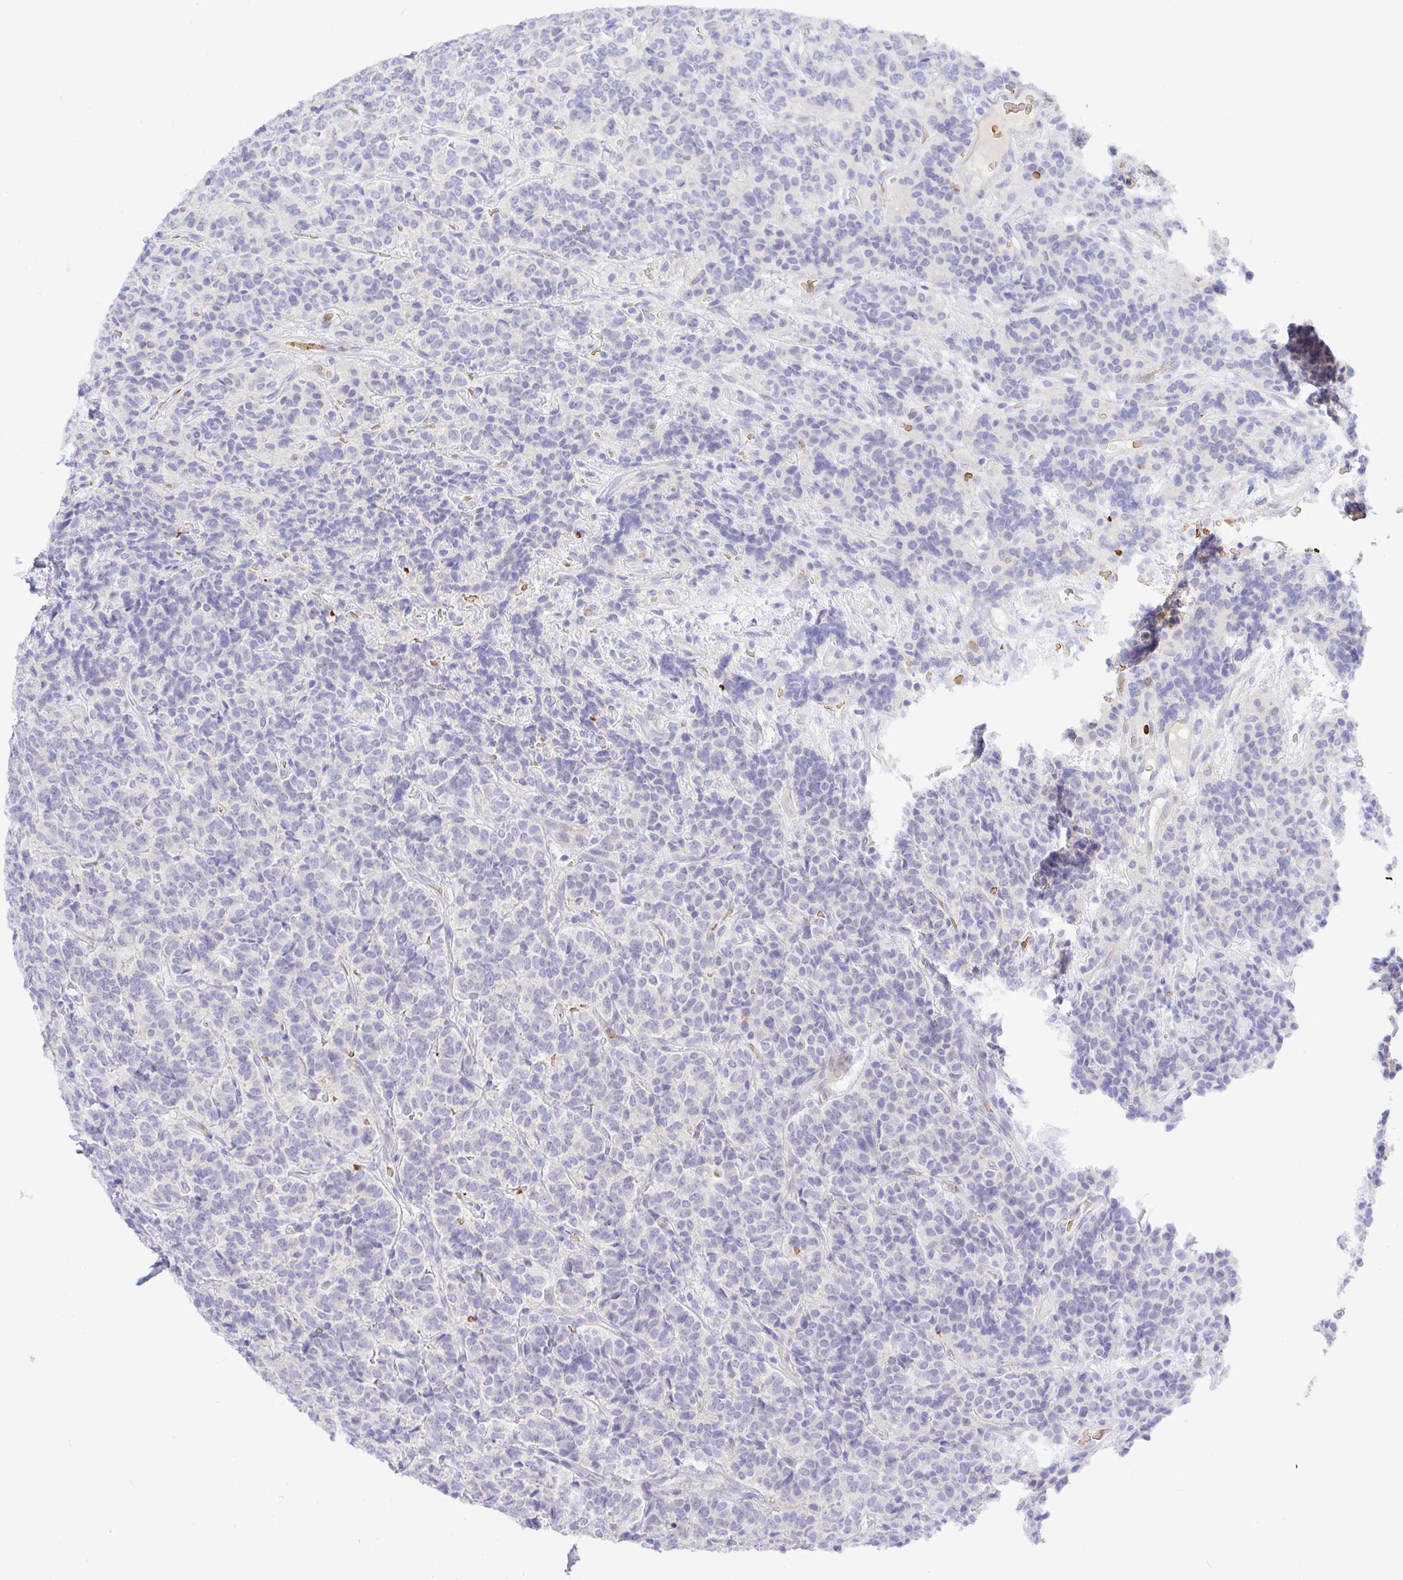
{"staining": {"intensity": "negative", "quantity": "none", "location": "none"}, "tissue": "carcinoid", "cell_type": "Tumor cells", "image_type": "cancer", "snomed": [{"axis": "morphology", "description": "Carcinoid, malignant, NOS"}, {"axis": "topography", "description": "Pancreas"}], "caption": "Immunohistochemical staining of malignant carcinoid exhibits no significant positivity in tumor cells. Nuclei are stained in blue.", "gene": "ZNF221", "patient": {"sex": "male", "age": 36}}